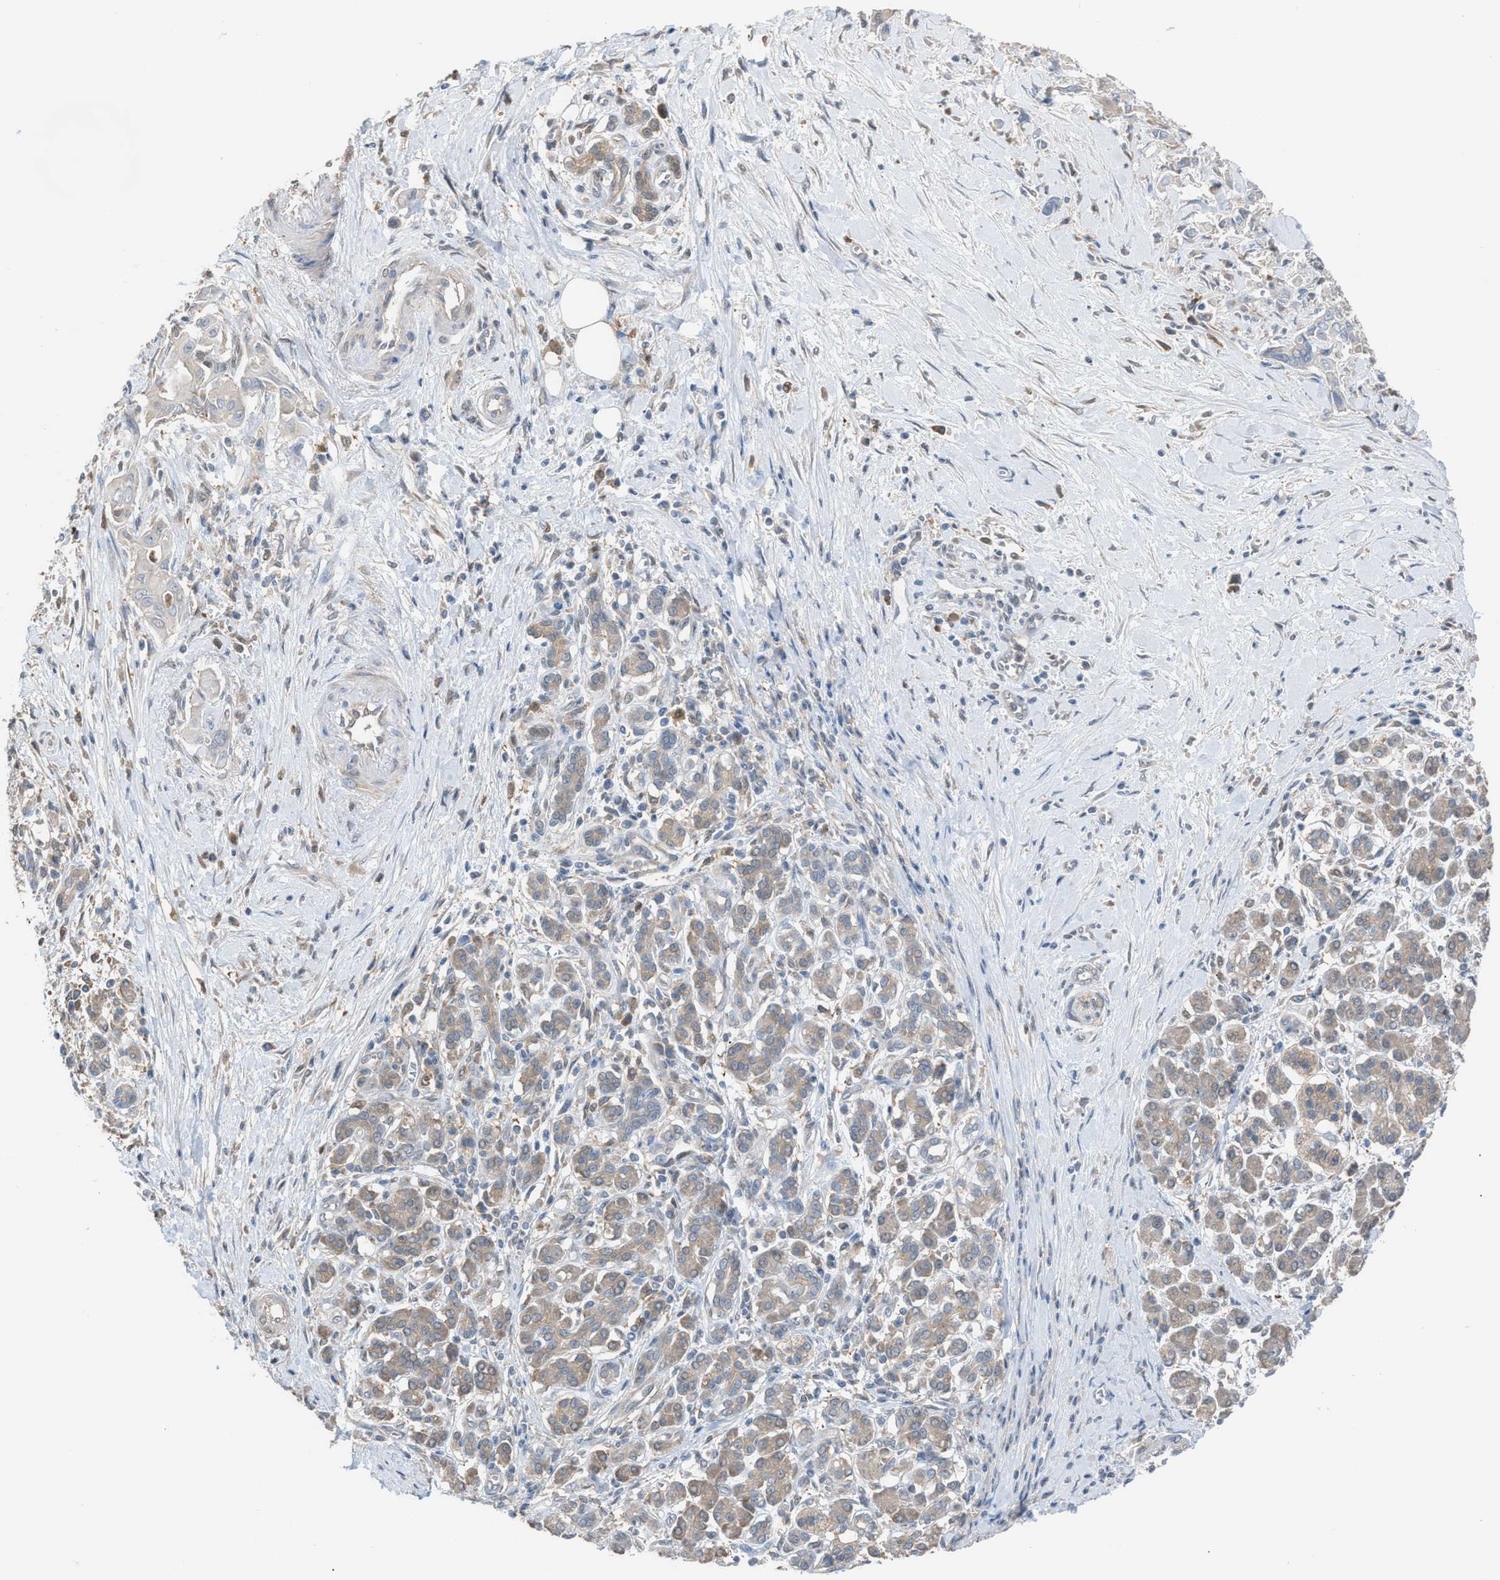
{"staining": {"intensity": "weak", "quantity": ">75%", "location": "cytoplasmic/membranous"}, "tissue": "pancreatic cancer", "cell_type": "Tumor cells", "image_type": "cancer", "snomed": [{"axis": "morphology", "description": "Adenocarcinoma, NOS"}, {"axis": "topography", "description": "Pancreas"}], "caption": "A histopathology image of pancreatic cancer stained for a protein demonstrates weak cytoplasmic/membranous brown staining in tumor cells.", "gene": "NQO2", "patient": {"sex": "male", "age": 58}}